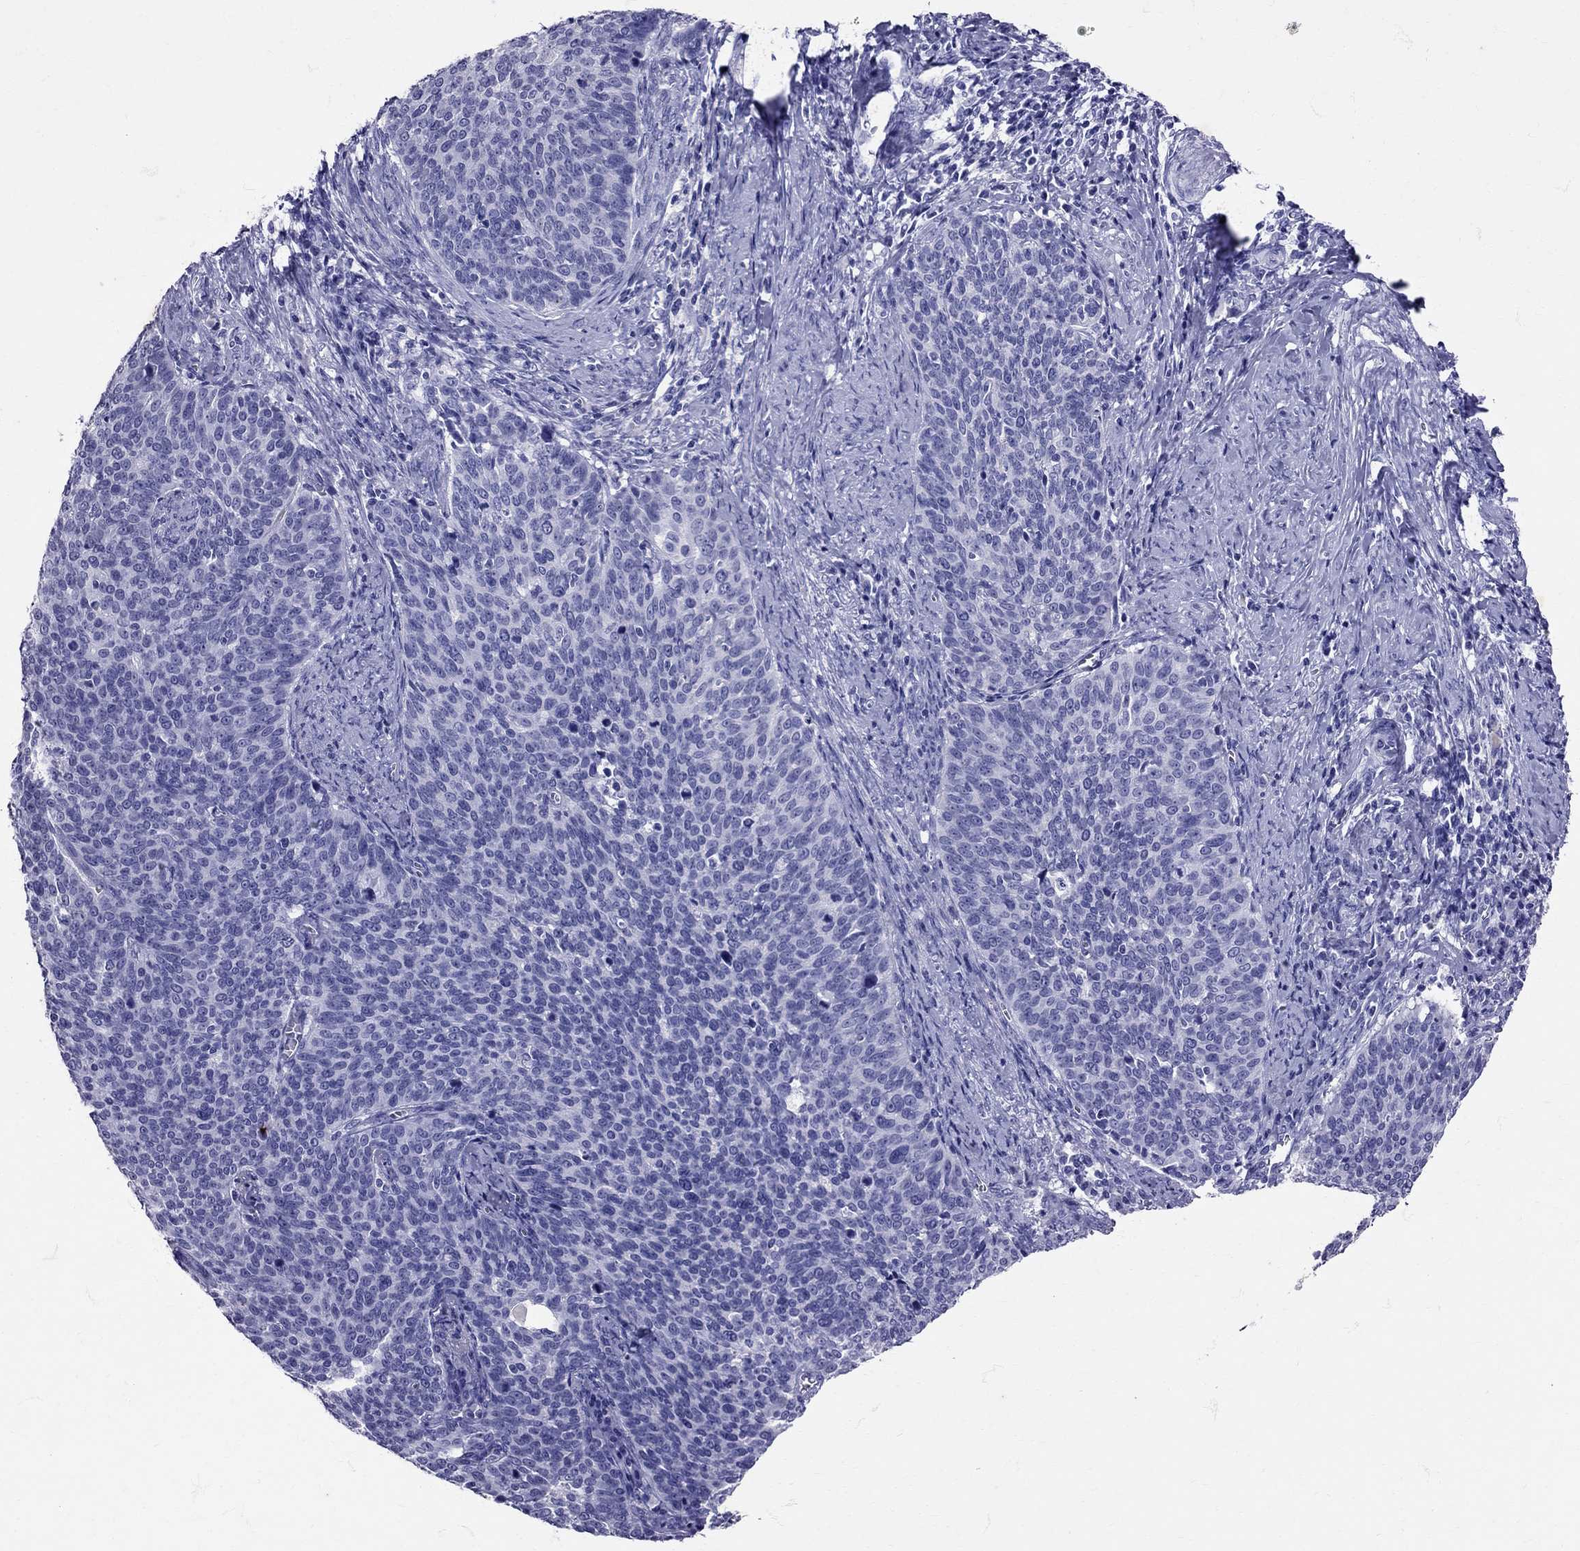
{"staining": {"intensity": "negative", "quantity": "none", "location": "none"}, "tissue": "cervical cancer", "cell_type": "Tumor cells", "image_type": "cancer", "snomed": [{"axis": "morphology", "description": "Normal tissue, NOS"}, {"axis": "morphology", "description": "Squamous cell carcinoma, NOS"}, {"axis": "topography", "description": "Cervix"}], "caption": "Immunohistochemistry of human cervical cancer (squamous cell carcinoma) exhibits no staining in tumor cells.", "gene": "AVP", "patient": {"sex": "female", "age": 39}}